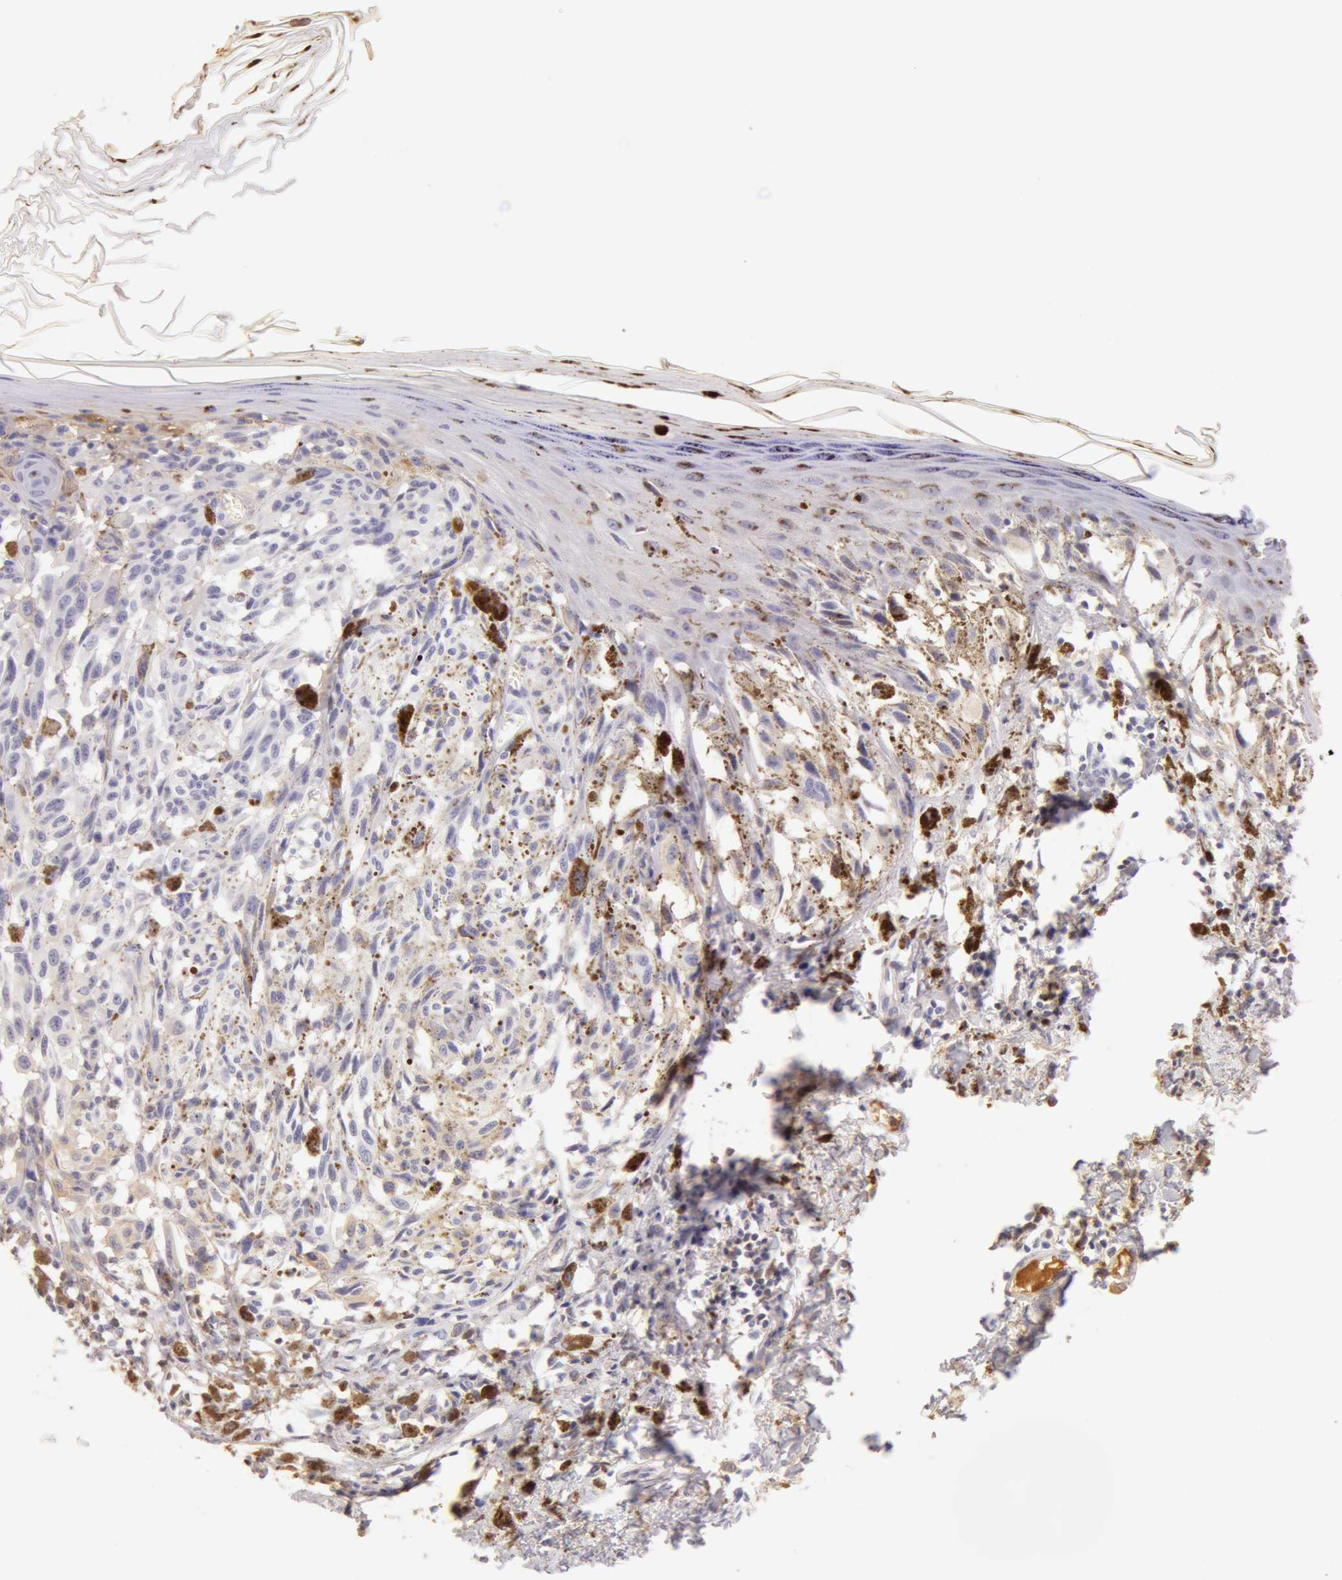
{"staining": {"intensity": "negative", "quantity": "none", "location": "none"}, "tissue": "melanoma", "cell_type": "Tumor cells", "image_type": "cancer", "snomed": [{"axis": "morphology", "description": "Malignant melanoma, NOS"}, {"axis": "topography", "description": "Skin"}], "caption": "The histopathology image reveals no staining of tumor cells in melanoma.", "gene": "AHSG", "patient": {"sex": "female", "age": 72}}